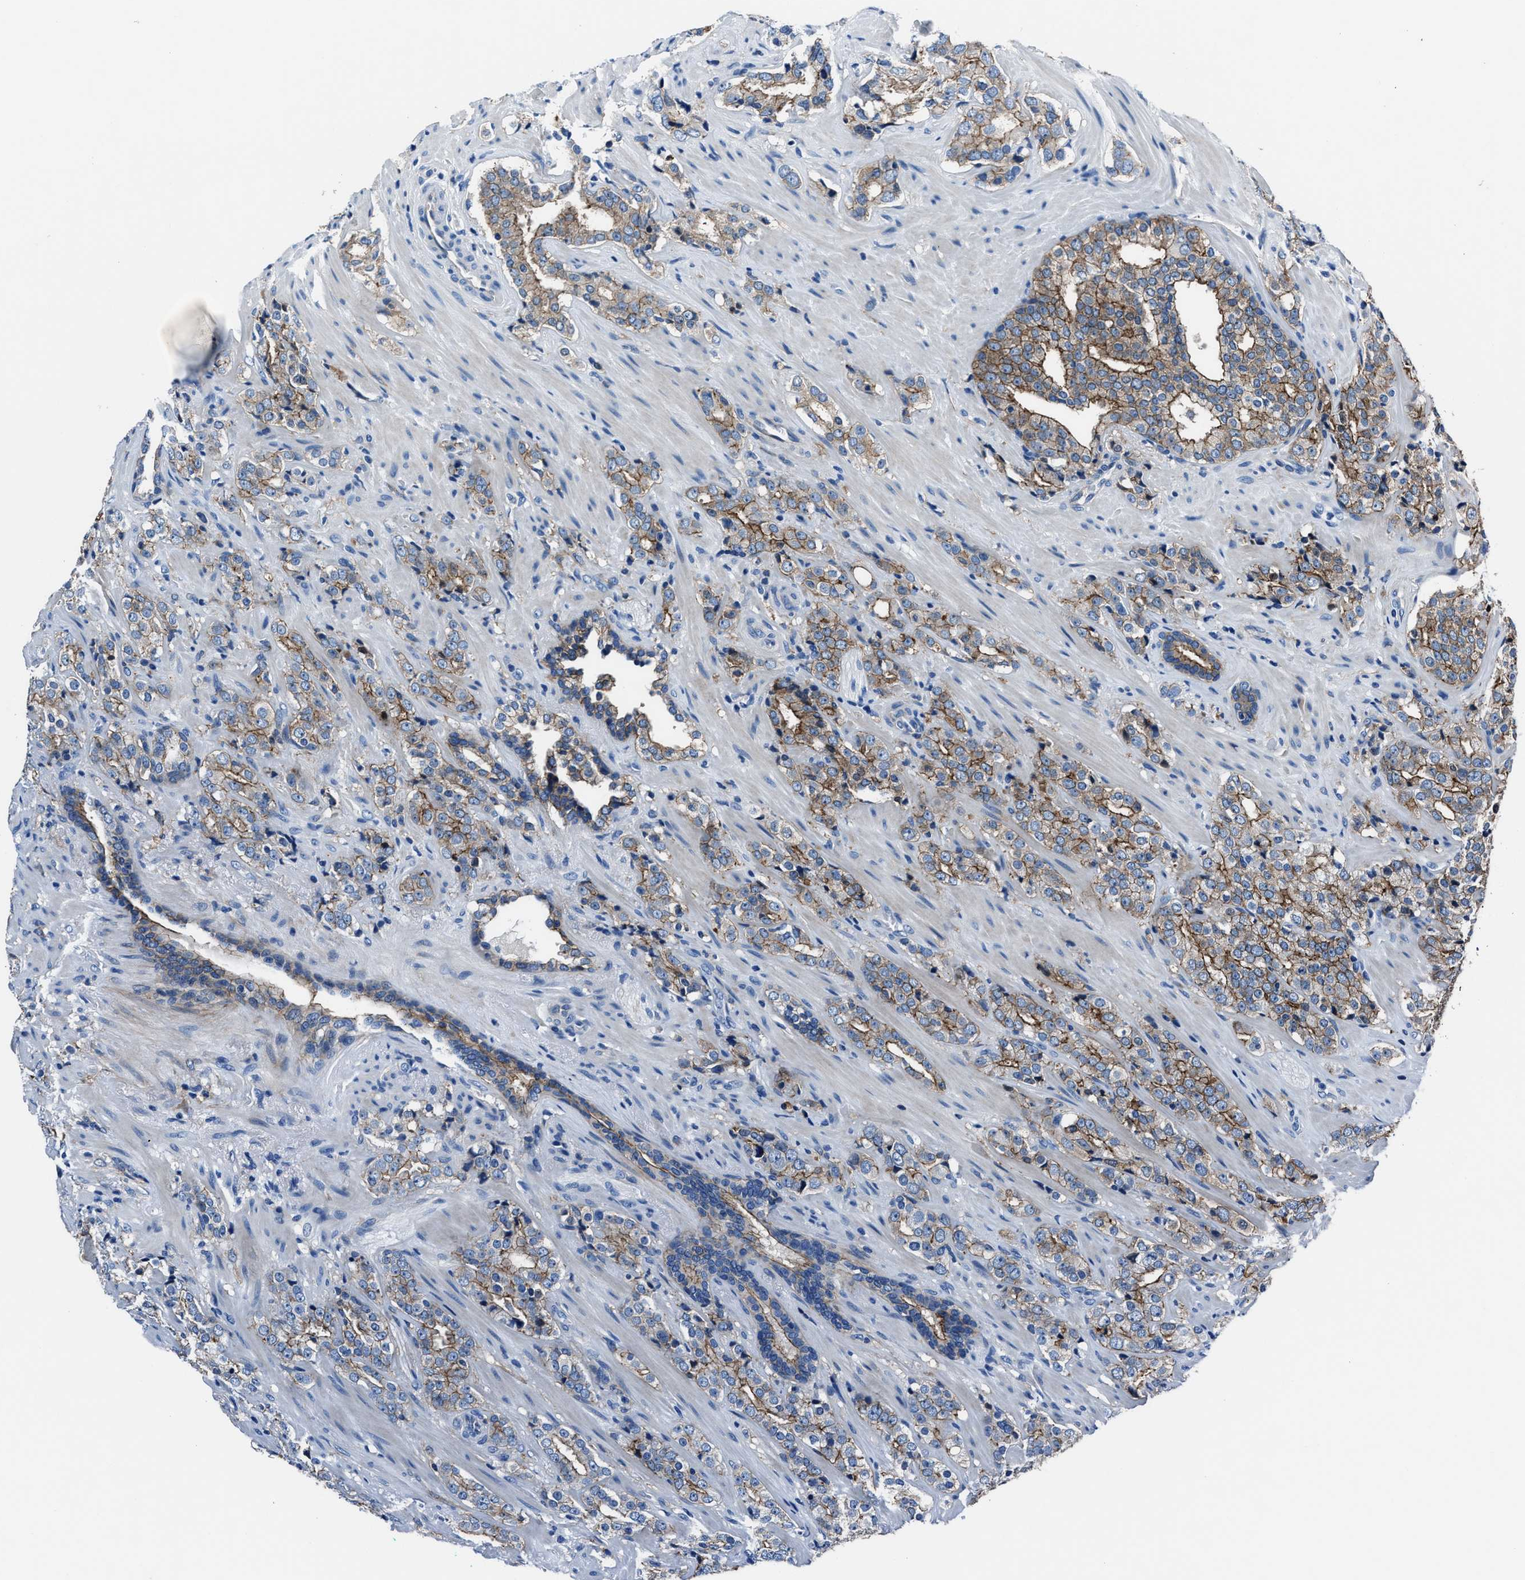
{"staining": {"intensity": "moderate", "quantity": ">75%", "location": "cytoplasmic/membranous"}, "tissue": "prostate cancer", "cell_type": "Tumor cells", "image_type": "cancer", "snomed": [{"axis": "morphology", "description": "Adenocarcinoma, High grade"}, {"axis": "topography", "description": "Prostate"}], "caption": "About >75% of tumor cells in human prostate cancer display moderate cytoplasmic/membranous protein staining as visualized by brown immunohistochemical staining.", "gene": "LMO7", "patient": {"sex": "male", "age": 71}}